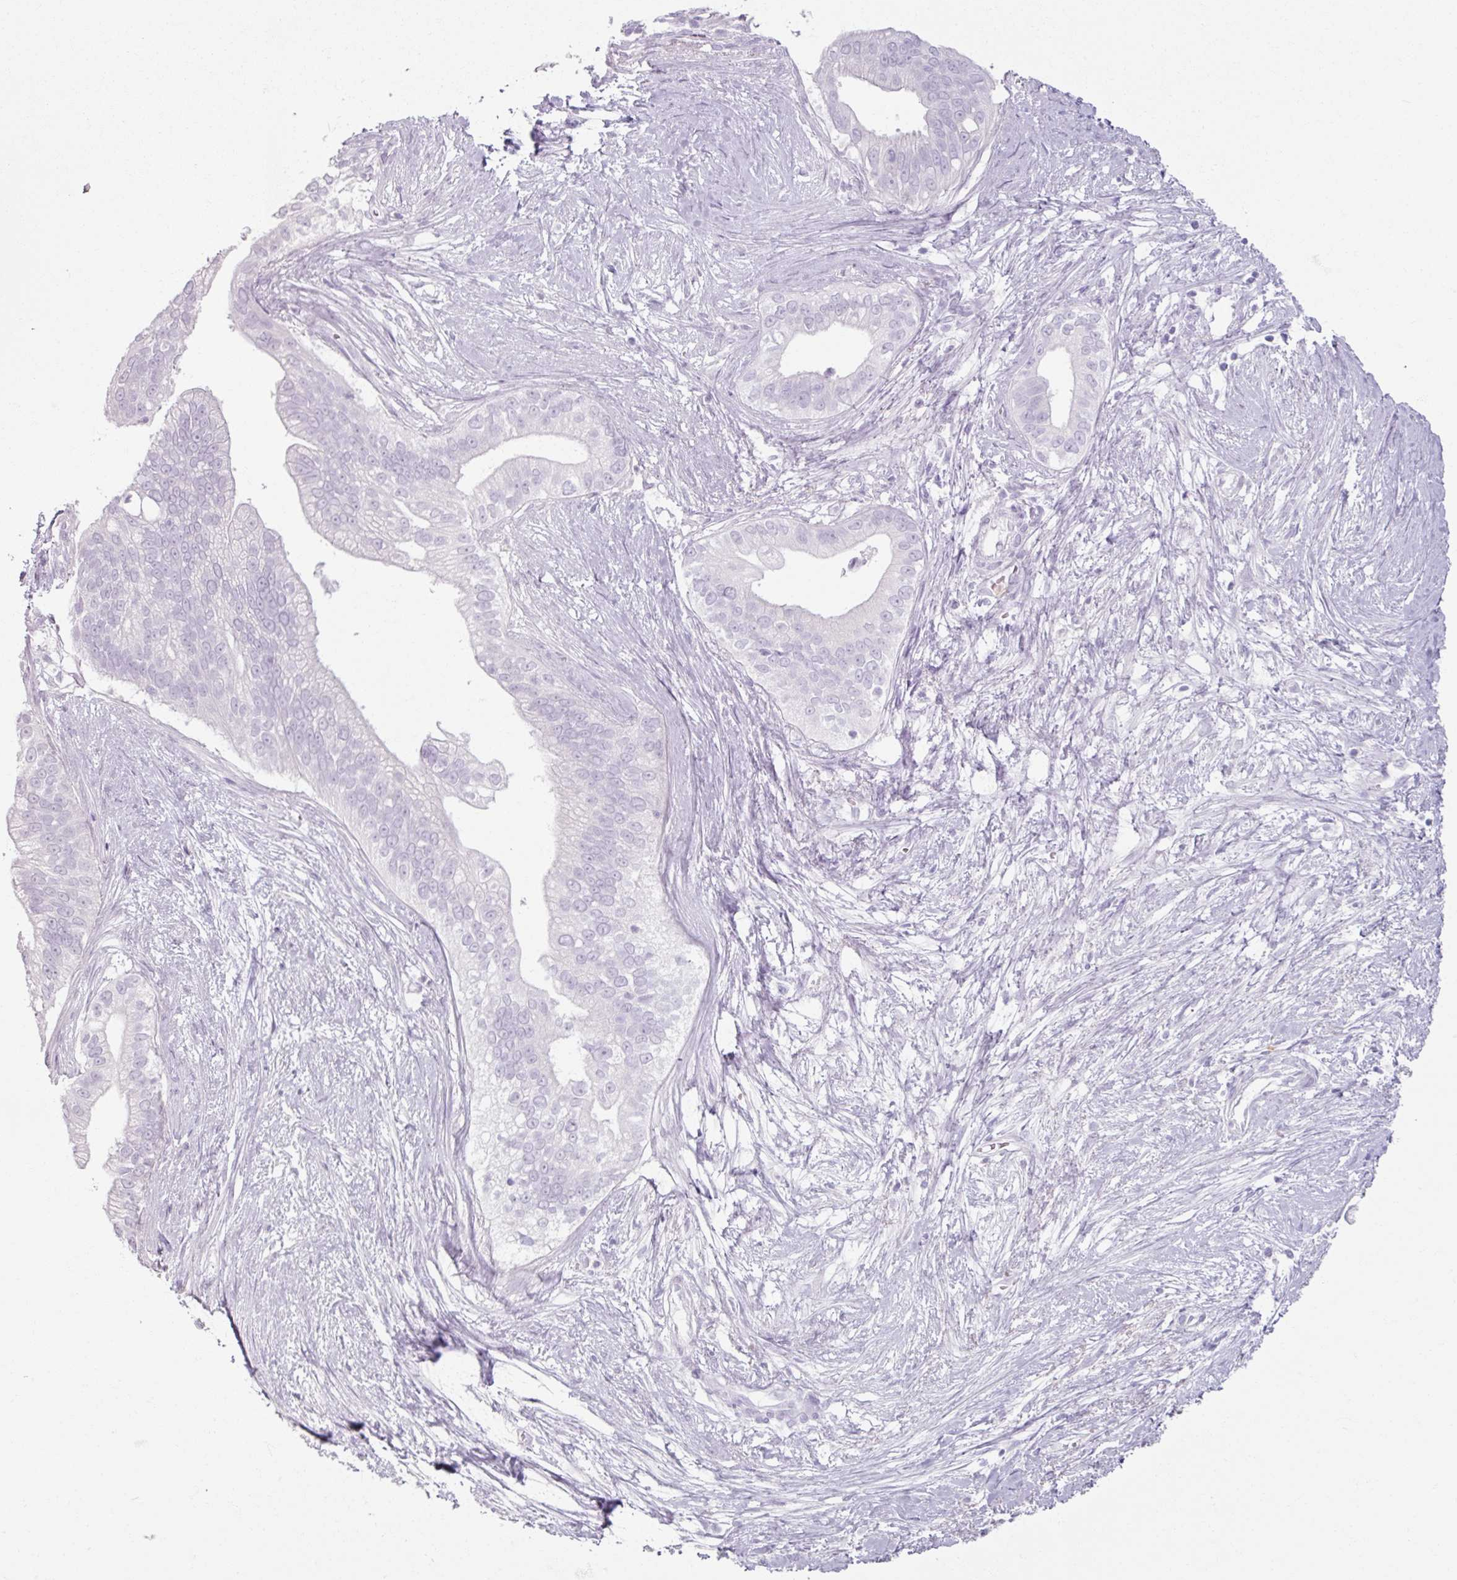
{"staining": {"intensity": "negative", "quantity": "none", "location": "none"}, "tissue": "pancreatic cancer", "cell_type": "Tumor cells", "image_type": "cancer", "snomed": [{"axis": "morphology", "description": "Adenocarcinoma, NOS"}, {"axis": "topography", "description": "Pancreas"}], "caption": "There is no significant staining in tumor cells of pancreatic cancer. Brightfield microscopy of immunohistochemistry stained with DAB (3,3'-diaminobenzidine) (brown) and hematoxylin (blue), captured at high magnification.", "gene": "ARG1", "patient": {"sex": "male", "age": 70}}